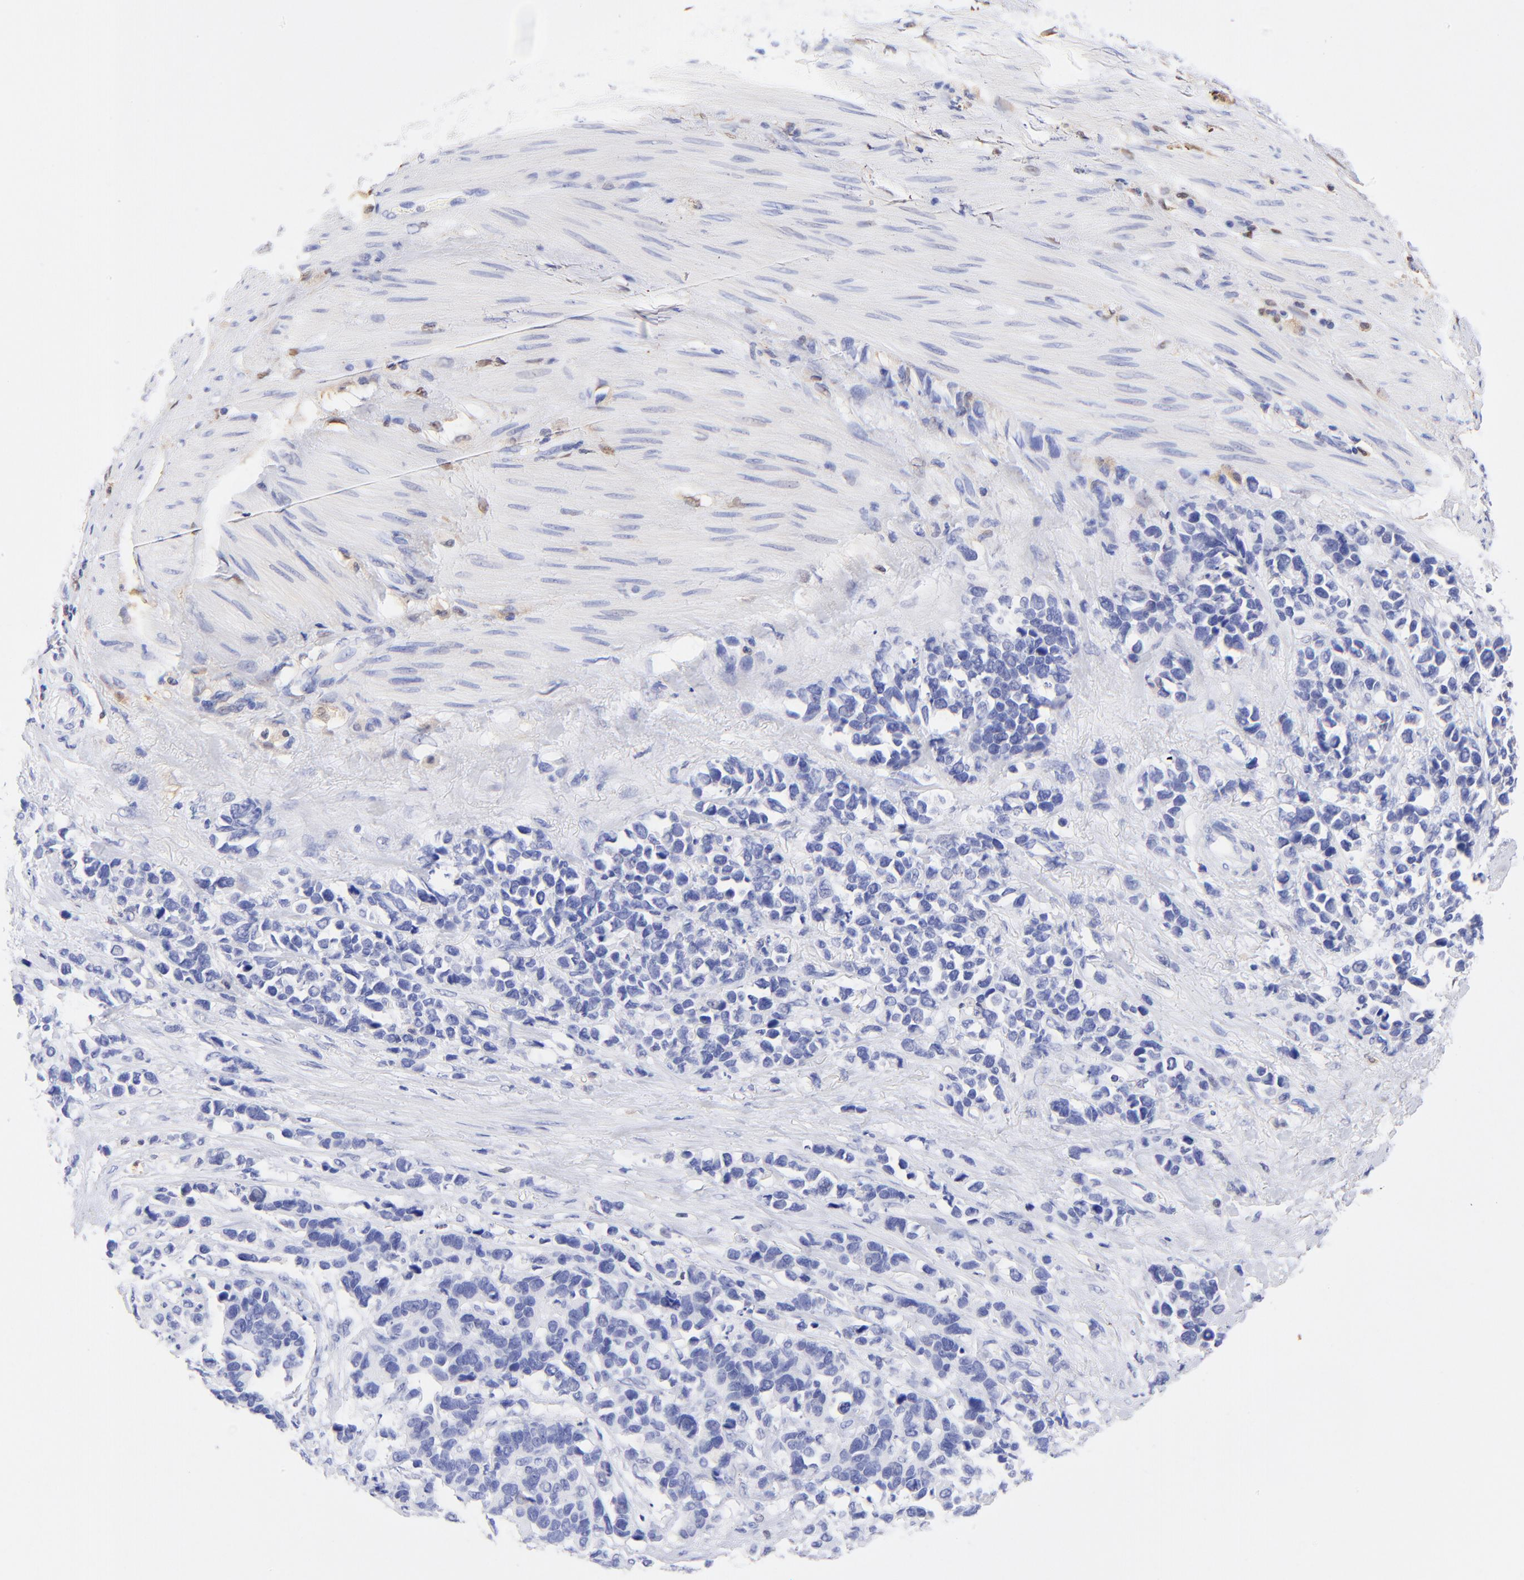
{"staining": {"intensity": "negative", "quantity": "none", "location": "none"}, "tissue": "stomach cancer", "cell_type": "Tumor cells", "image_type": "cancer", "snomed": [{"axis": "morphology", "description": "Adenocarcinoma, NOS"}, {"axis": "topography", "description": "Stomach, upper"}], "caption": "An immunohistochemistry (IHC) histopathology image of adenocarcinoma (stomach) is shown. There is no staining in tumor cells of adenocarcinoma (stomach).", "gene": "ALDH1A1", "patient": {"sex": "male", "age": 71}}